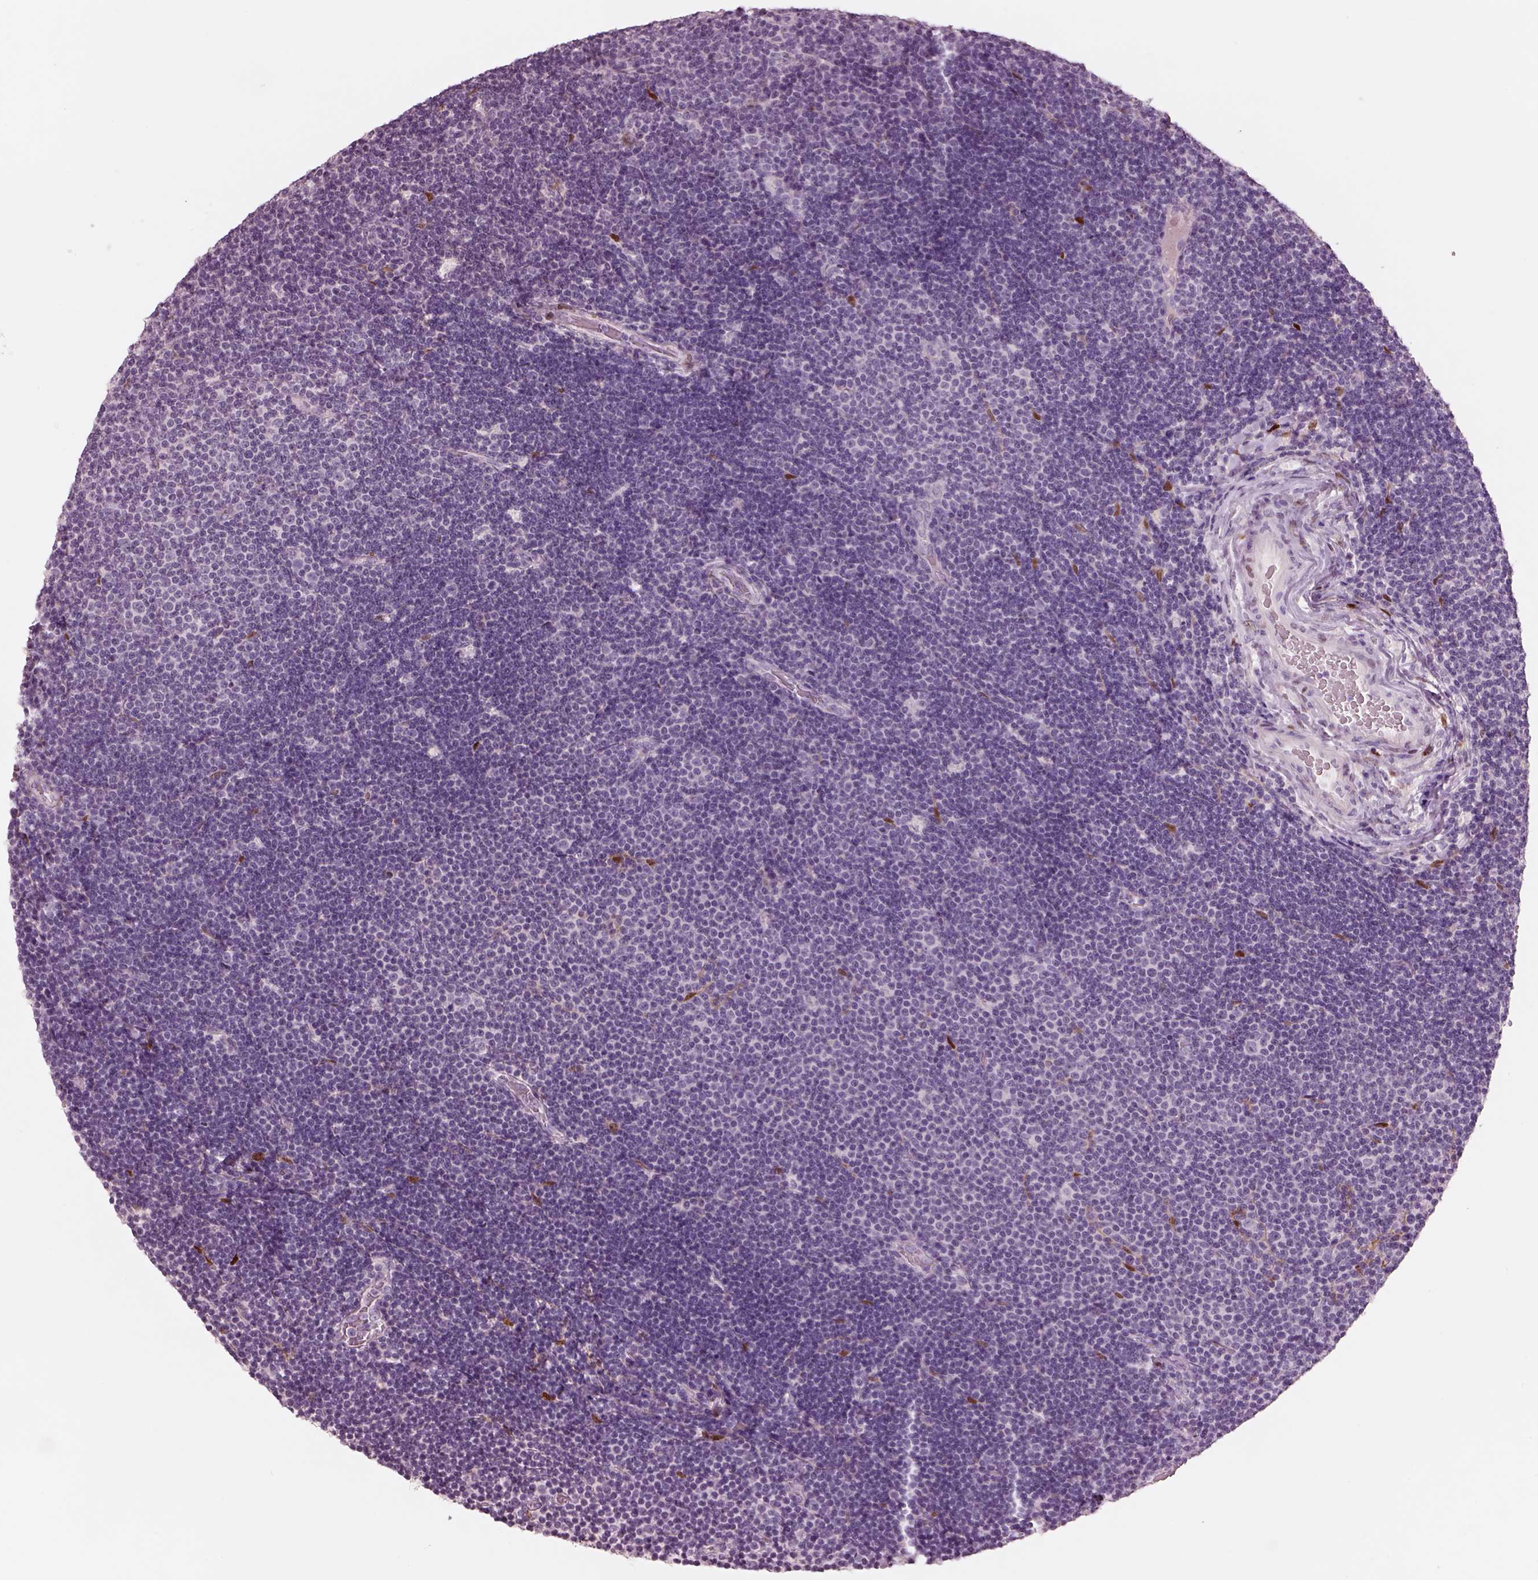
{"staining": {"intensity": "negative", "quantity": "none", "location": "none"}, "tissue": "lymphoma", "cell_type": "Tumor cells", "image_type": "cancer", "snomed": [{"axis": "morphology", "description": "Malignant lymphoma, non-Hodgkin's type, Low grade"}, {"axis": "topography", "description": "Brain"}], "caption": "Immunohistochemistry of low-grade malignant lymphoma, non-Hodgkin's type demonstrates no positivity in tumor cells. (DAB (3,3'-diaminobenzidine) immunohistochemistry, high magnification).", "gene": "SOX9", "patient": {"sex": "female", "age": 66}}